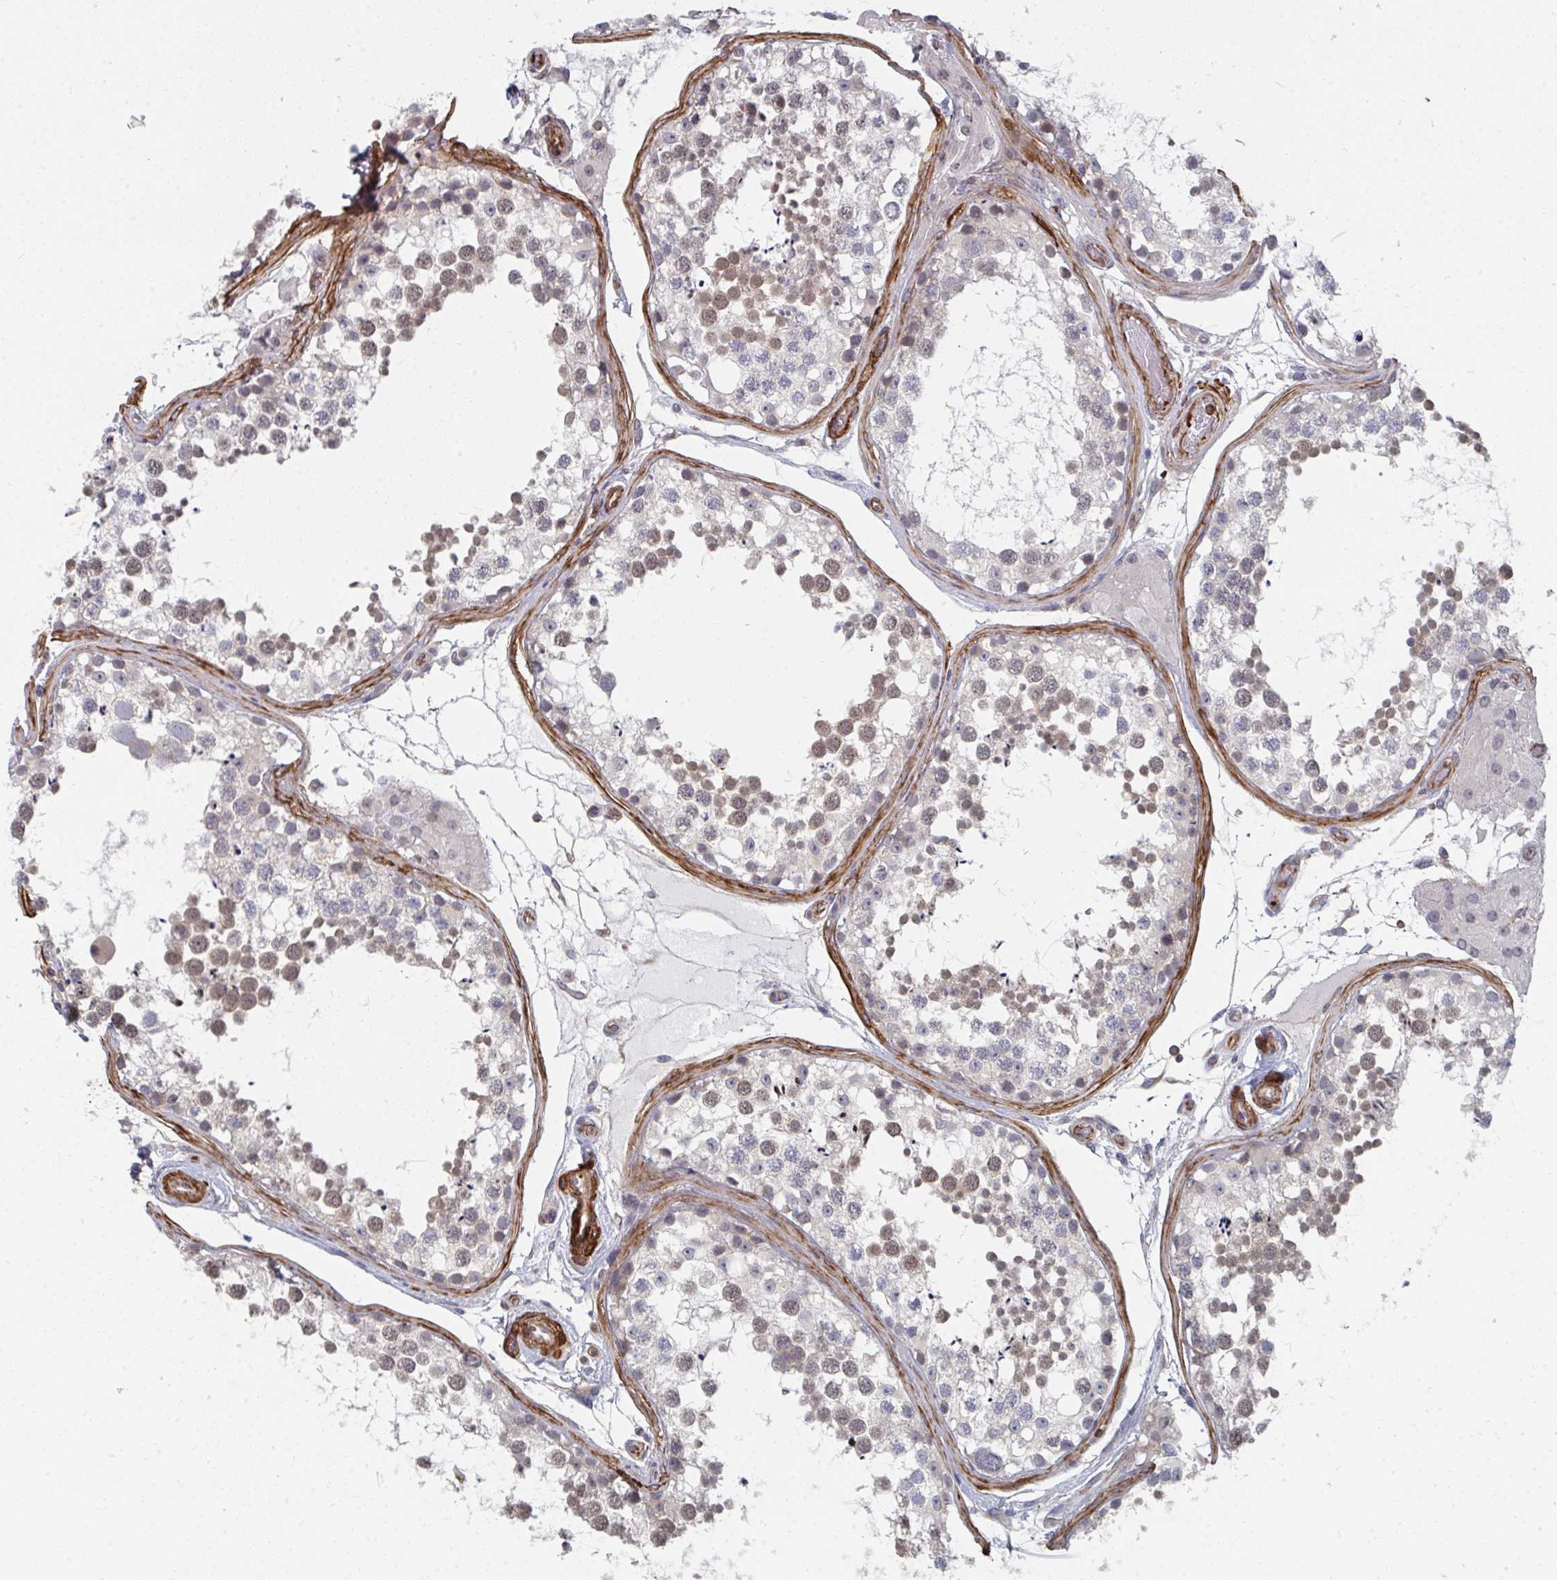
{"staining": {"intensity": "weak", "quantity": "25%-75%", "location": "nuclear"}, "tissue": "testis", "cell_type": "Cells in seminiferous ducts", "image_type": "normal", "snomed": [{"axis": "morphology", "description": "Normal tissue, NOS"}, {"axis": "morphology", "description": "Seminoma, NOS"}, {"axis": "topography", "description": "Testis"}], "caption": "Immunohistochemical staining of unremarkable testis shows low levels of weak nuclear positivity in approximately 25%-75% of cells in seminiferous ducts.", "gene": "NEURL4", "patient": {"sex": "male", "age": 65}}